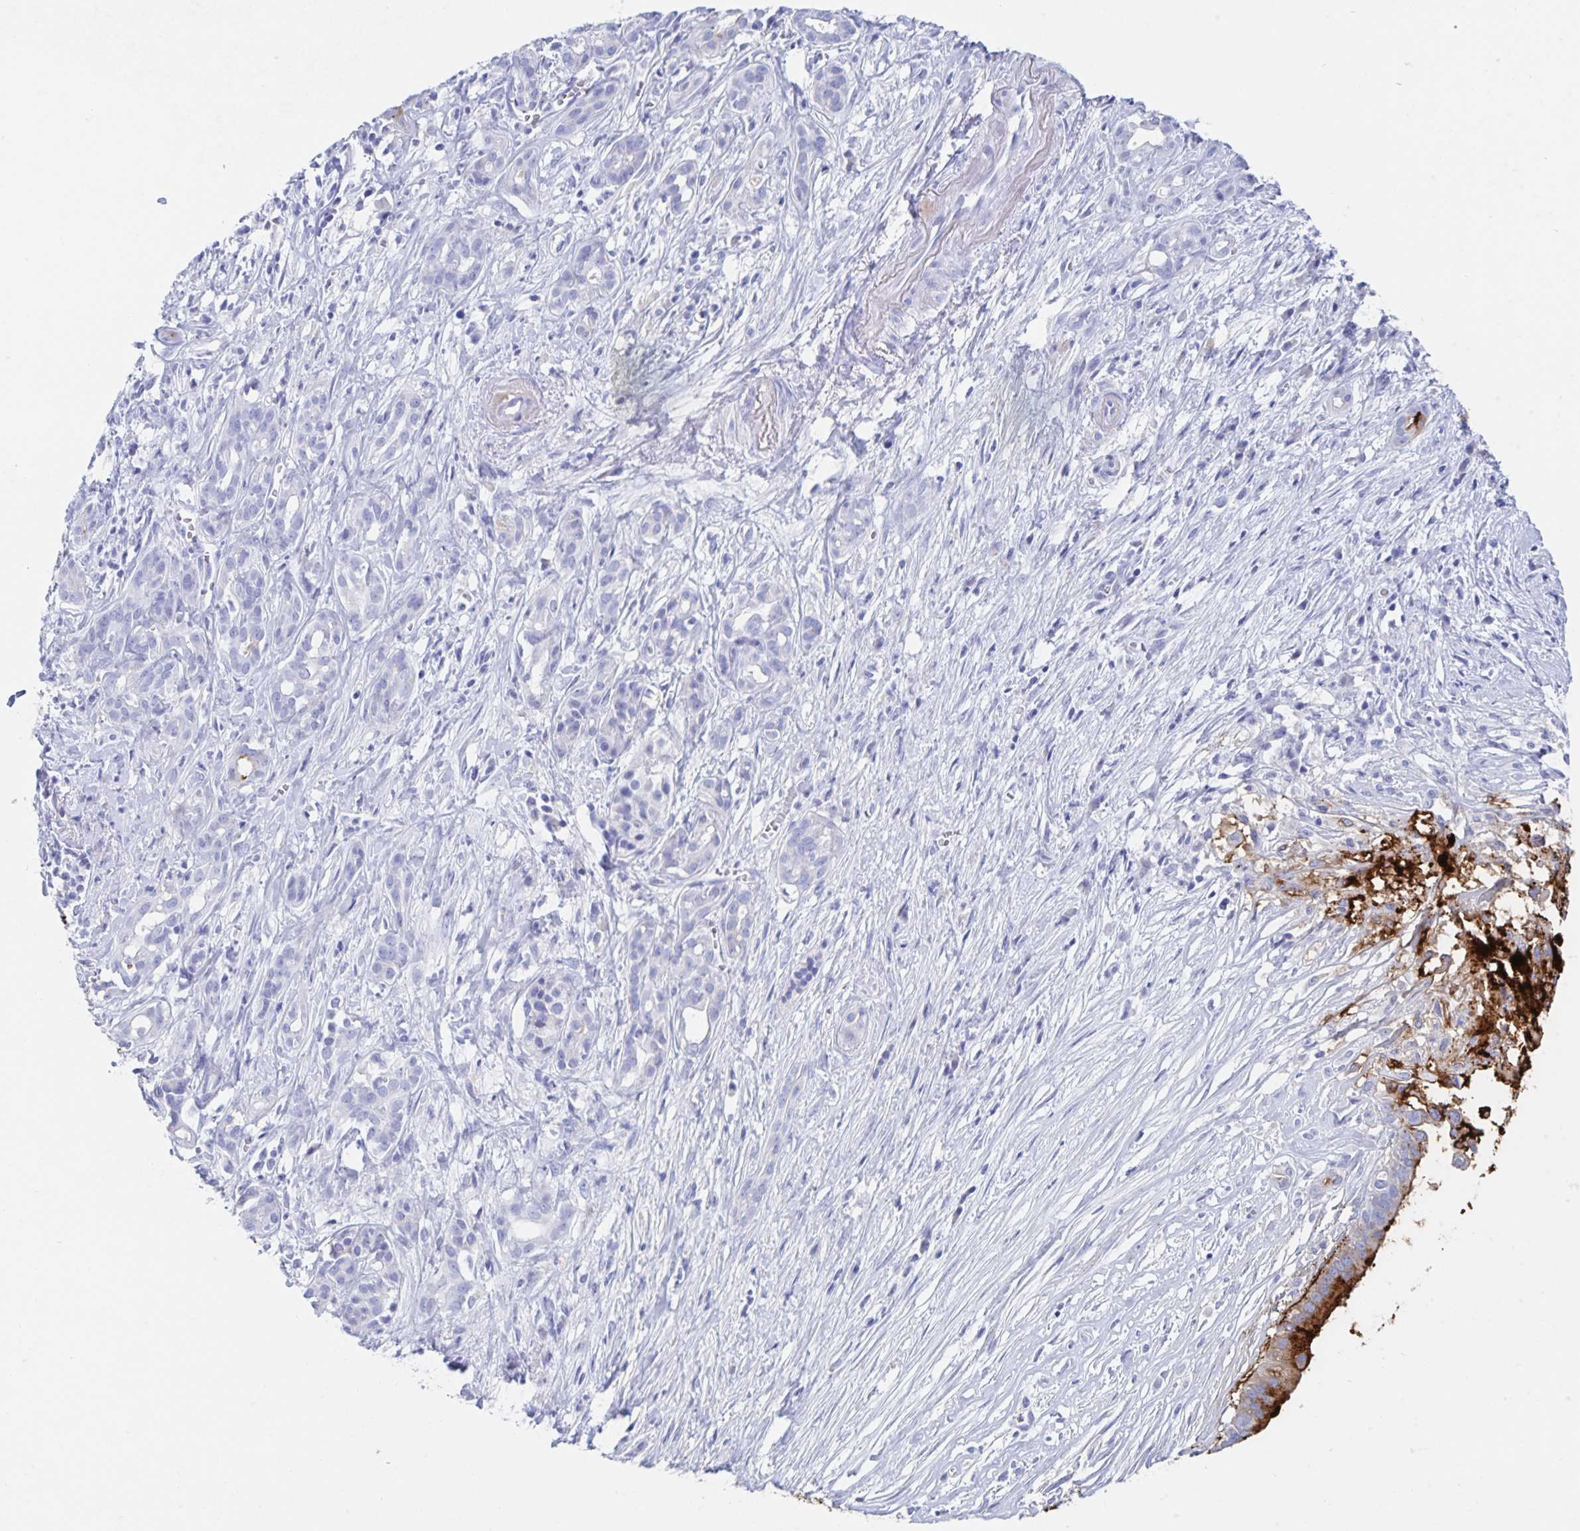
{"staining": {"intensity": "strong", "quantity": "<25%", "location": "cytoplasmic/membranous"}, "tissue": "pancreatic cancer", "cell_type": "Tumor cells", "image_type": "cancer", "snomed": [{"axis": "morphology", "description": "Adenocarcinoma, NOS"}, {"axis": "topography", "description": "Pancreas"}], "caption": "A high-resolution histopathology image shows immunohistochemistry staining of pancreatic adenocarcinoma, which exhibits strong cytoplasmic/membranous staining in about <25% of tumor cells.", "gene": "DMBT1", "patient": {"sex": "male", "age": 61}}